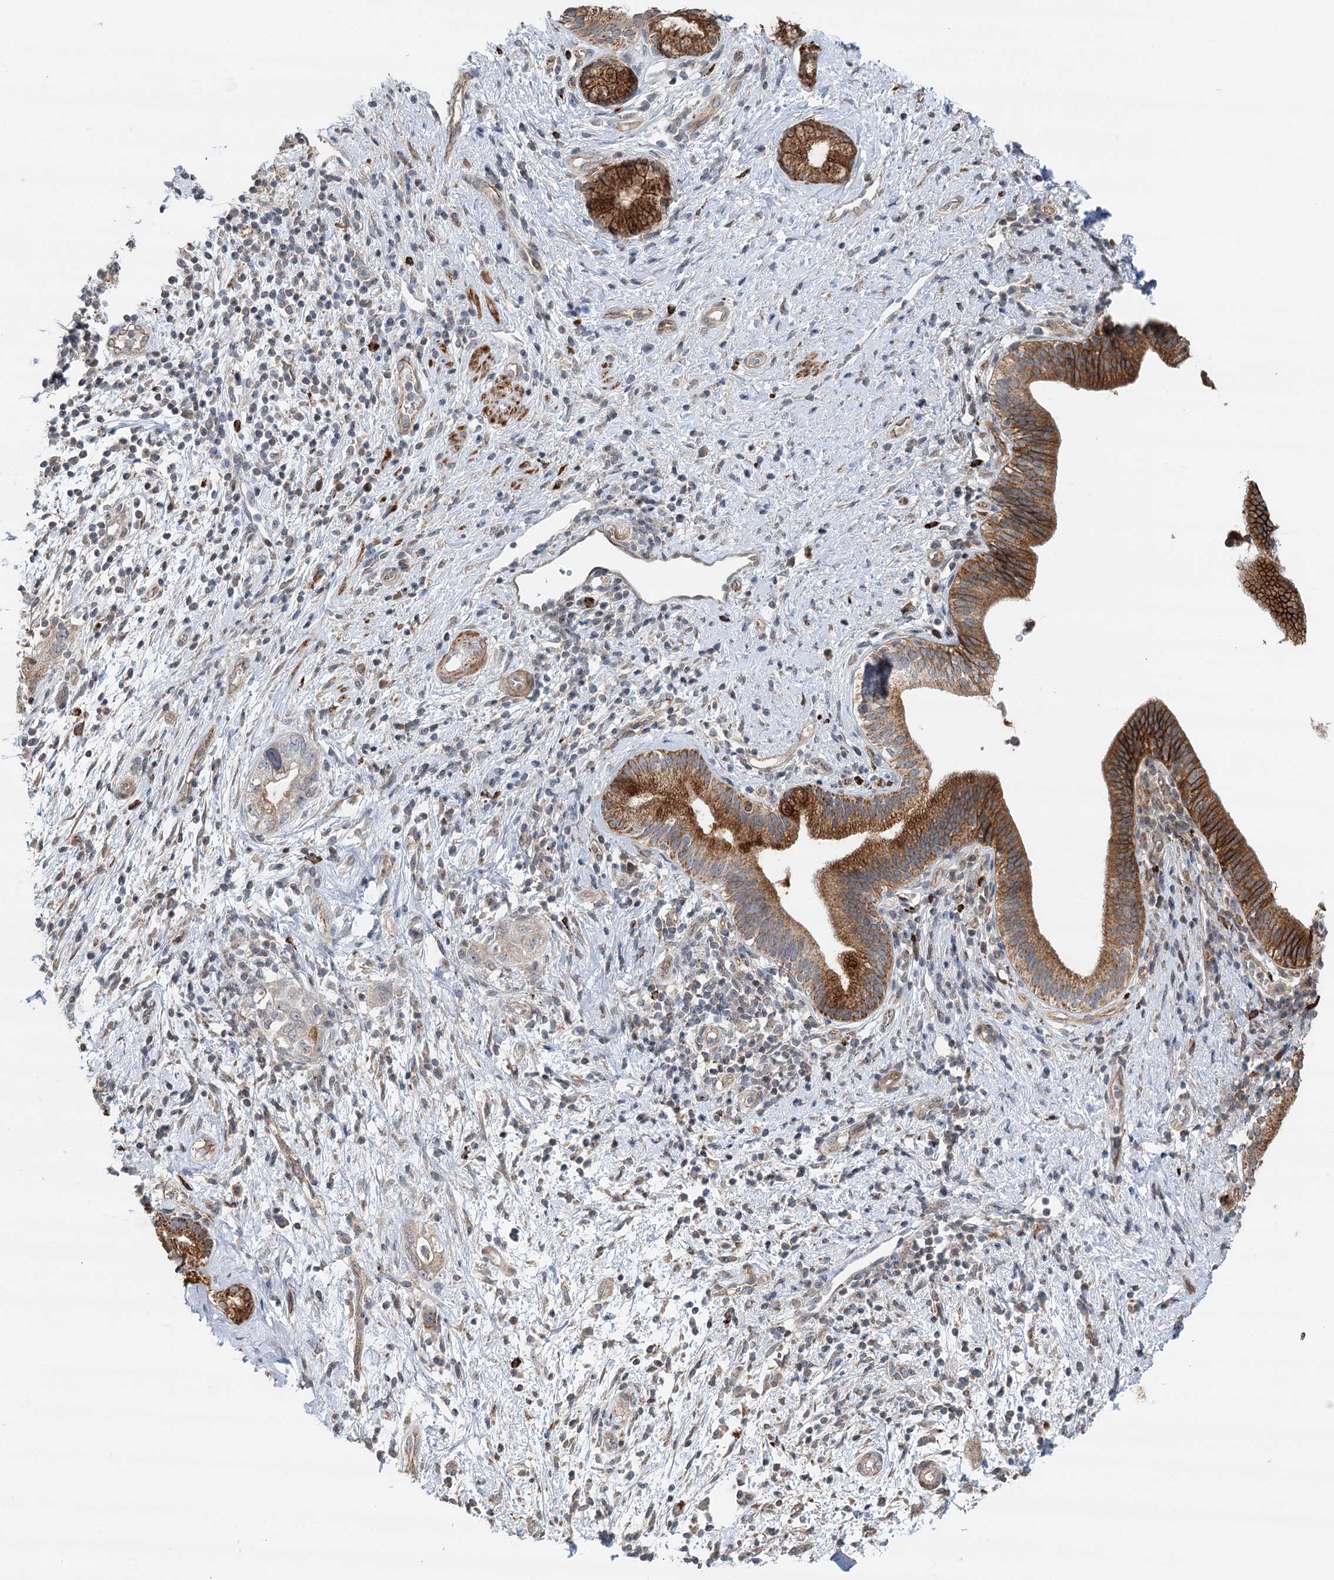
{"staining": {"intensity": "strong", "quantity": "25%-75%", "location": "cytoplasmic/membranous"}, "tissue": "pancreatic cancer", "cell_type": "Tumor cells", "image_type": "cancer", "snomed": [{"axis": "morphology", "description": "Adenocarcinoma, NOS"}, {"axis": "topography", "description": "Pancreas"}], "caption": "Pancreatic cancer stained for a protein demonstrates strong cytoplasmic/membranous positivity in tumor cells. (IHC, brightfield microscopy, high magnification).", "gene": "RNF111", "patient": {"sex": "female", "age": 73}}